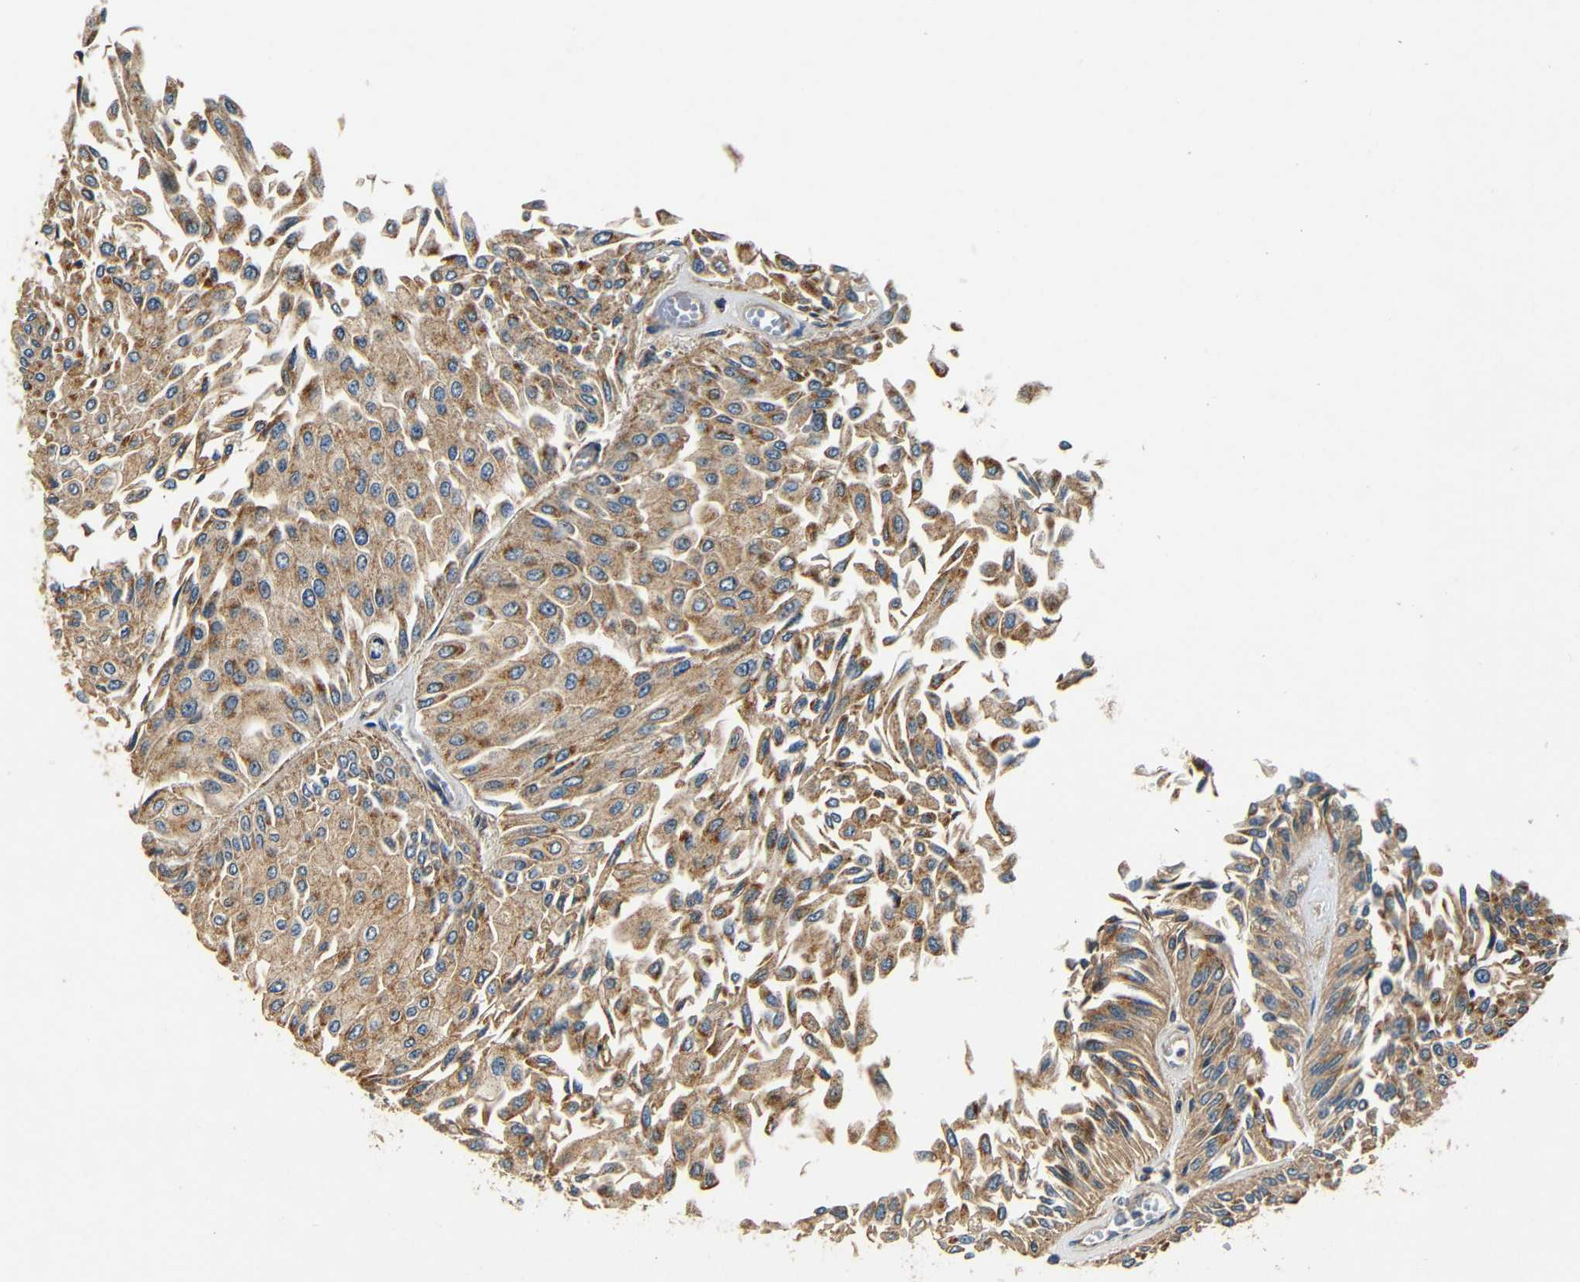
{"staining": {"intensity": "moderate", "quantity": ">75%", "location": "cytoplasmic/membranous"}, "tissue": "urothelial cancer", "cell_type": "Tumor cells", "image_type": "cancer", "snomed": [{"axis": "morphology", "description": "Urothelial carcinoma, Low grade"}, {"axis": "topography", "description": "Urinary bladder"}], "caption": "Human urothelial cancer stained for a protein (brown) exhibits moderate cytoplasmic/membranous positive staining in about >75% of tumor cells.", "gene": "MTX1", "patient": {"sex": "male", "age": 67}}